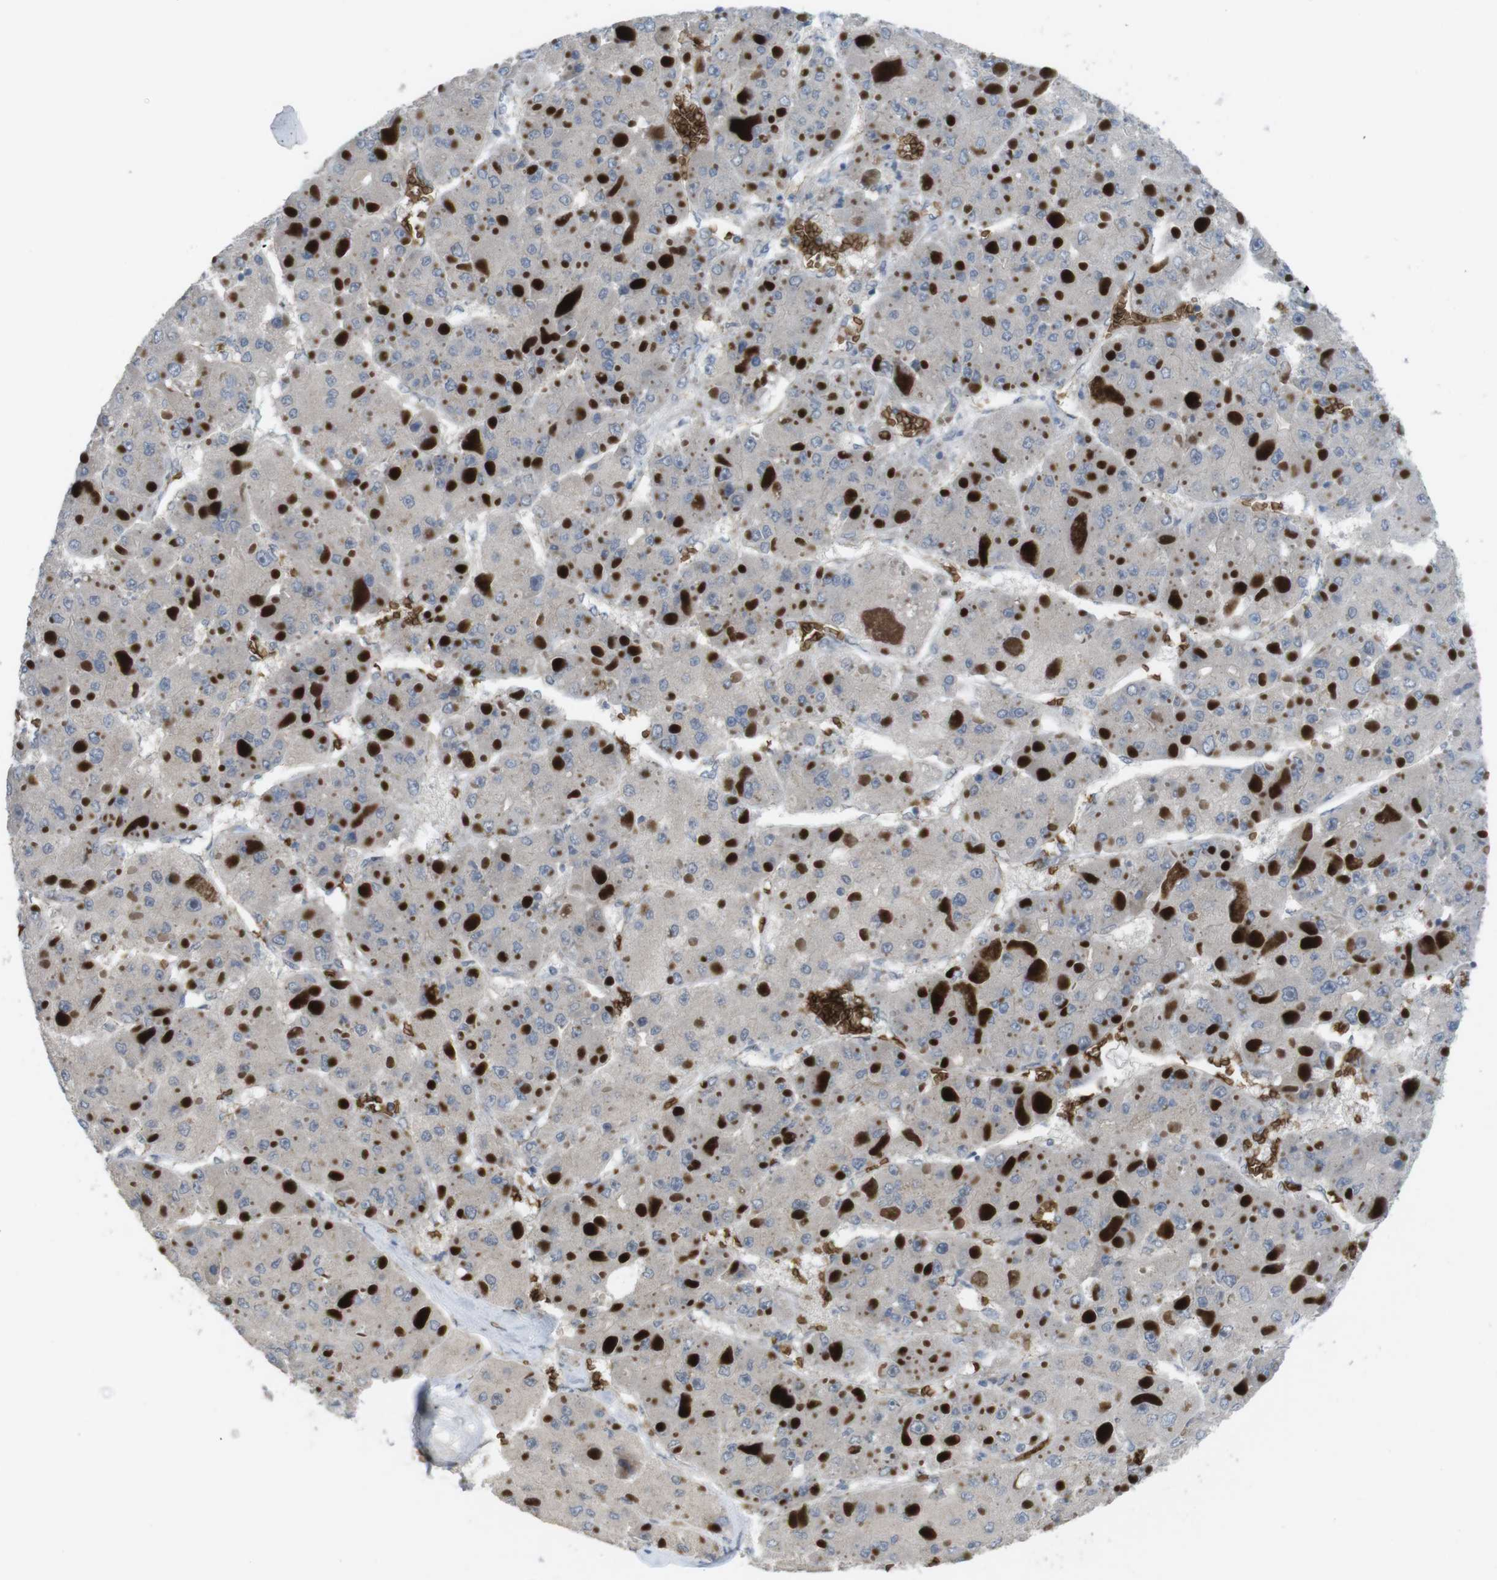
{"staining": {"intensity": "negative", "quantity": "none", "location": "none"}, "tissue": "liver cancer", "cell_type": "Tumor cells", "image_type": "cancer", "snomed": [{"axis": "morphology", "description": "Carcinoma, Hepatocellular, NOS"}, {"axis": "topography", "description": "Liver"}], "caption": "Tumor cells are negative for brown protein staining in liver cancer (hepatocellular carcinoma). The staining was performed using DAB (3,3'-diaminobenzidine) to visualize the protein expression in brown, while the nuclei were stained in blue with hematoxylin (Magnification: 20x).", "gene": "GYPA", "patient": {"sex": "female", "age": 73}}